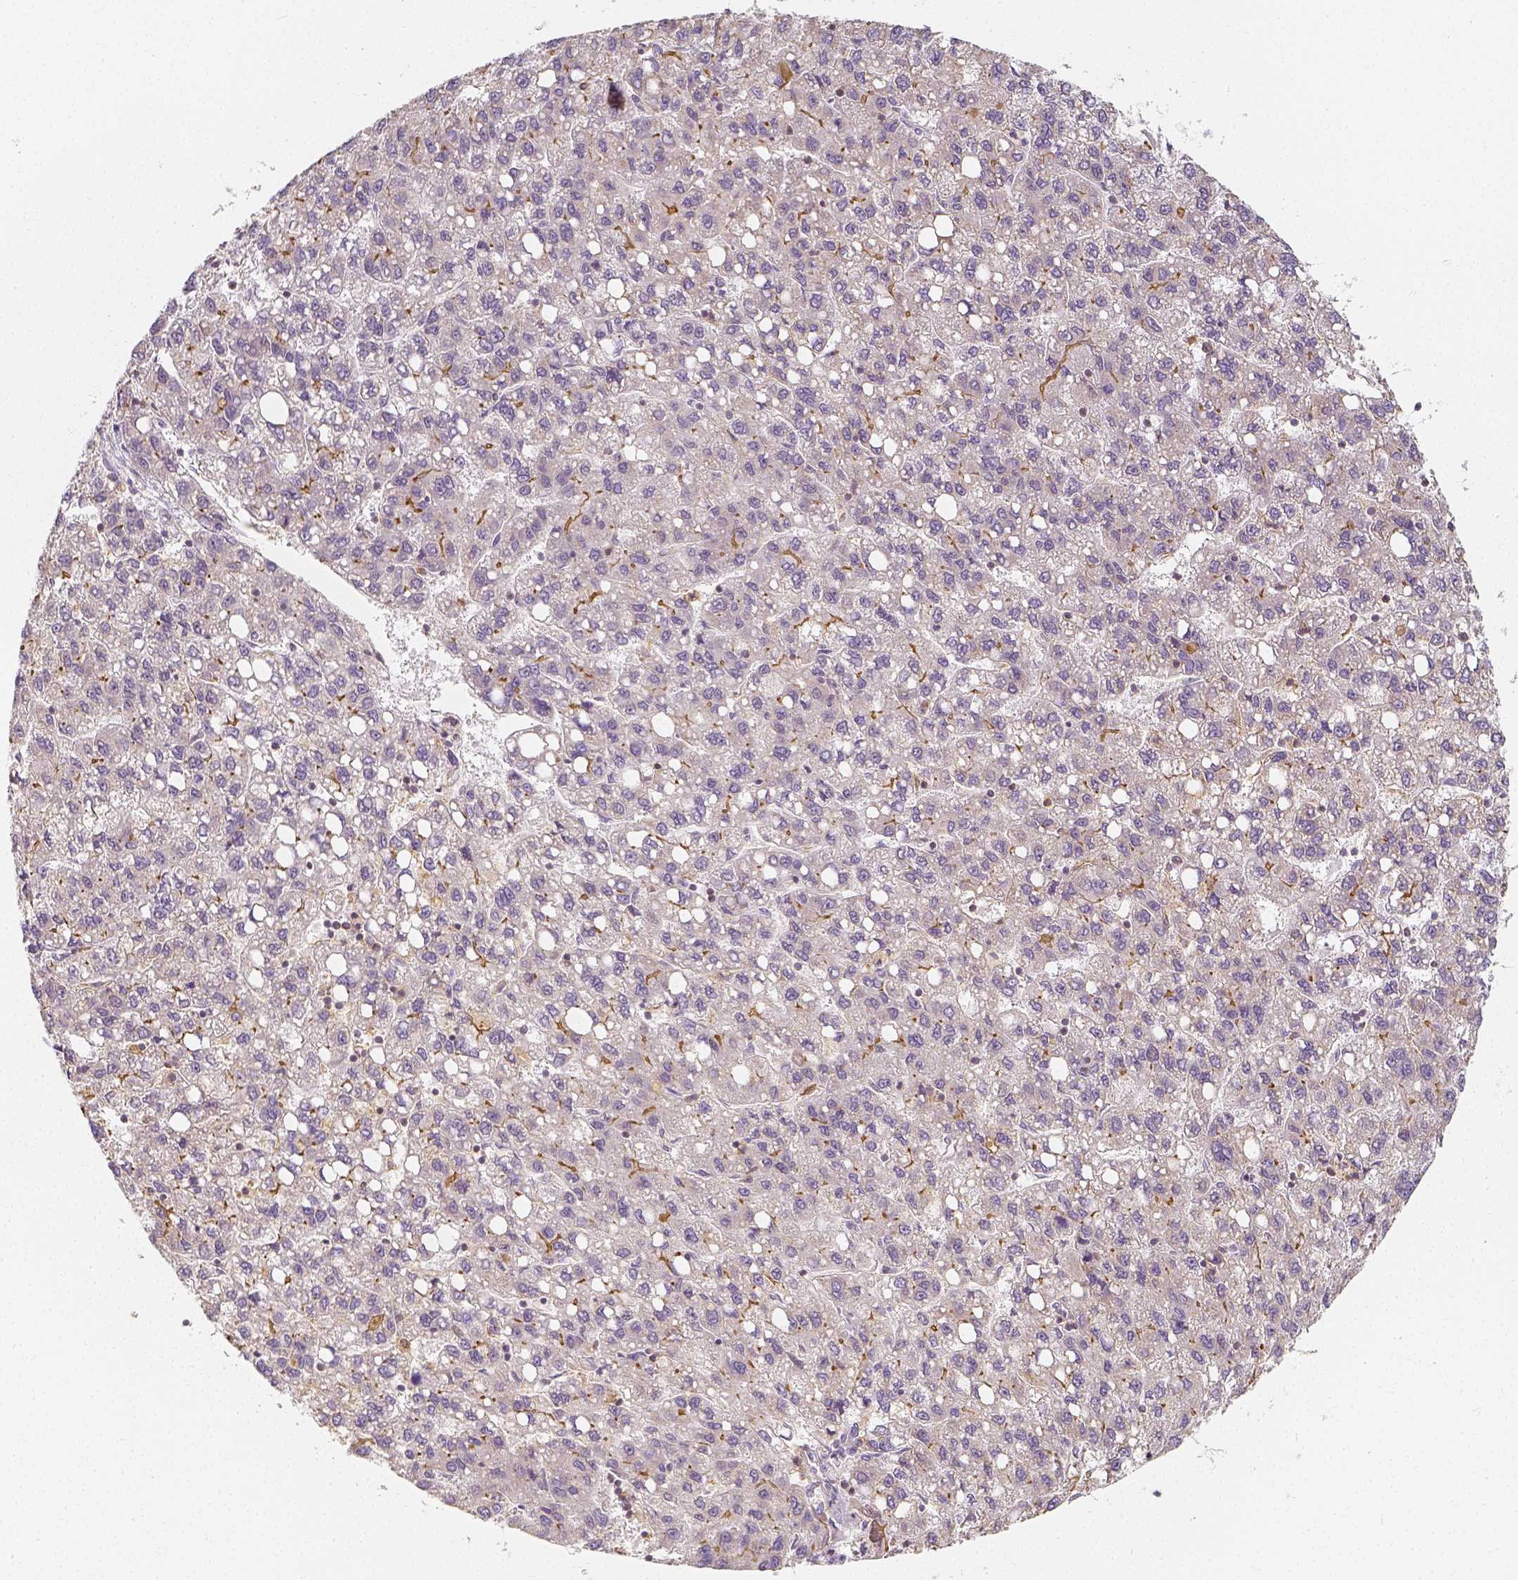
{"staining": {"intensity": "negative", "quantity": "none", "location": "none"}, "tissue": "liver cancer", "cell_type": "Tumor cells", "image_type": "cancer", "snomed": [{"axis": "morphology", "description": "Carcinoma, Hepatocellular, NOS"}, {"axis": "topography", "description": "Liver"}], "caption": "Tumor cells show no significant expression in hepatocellular carcinoma (liver). (DAB (3,3'-diaminobenzidine) IHC, high magnification).", "gene": "PTPRJ", "patient": {"sex": "female", "age": 82}}